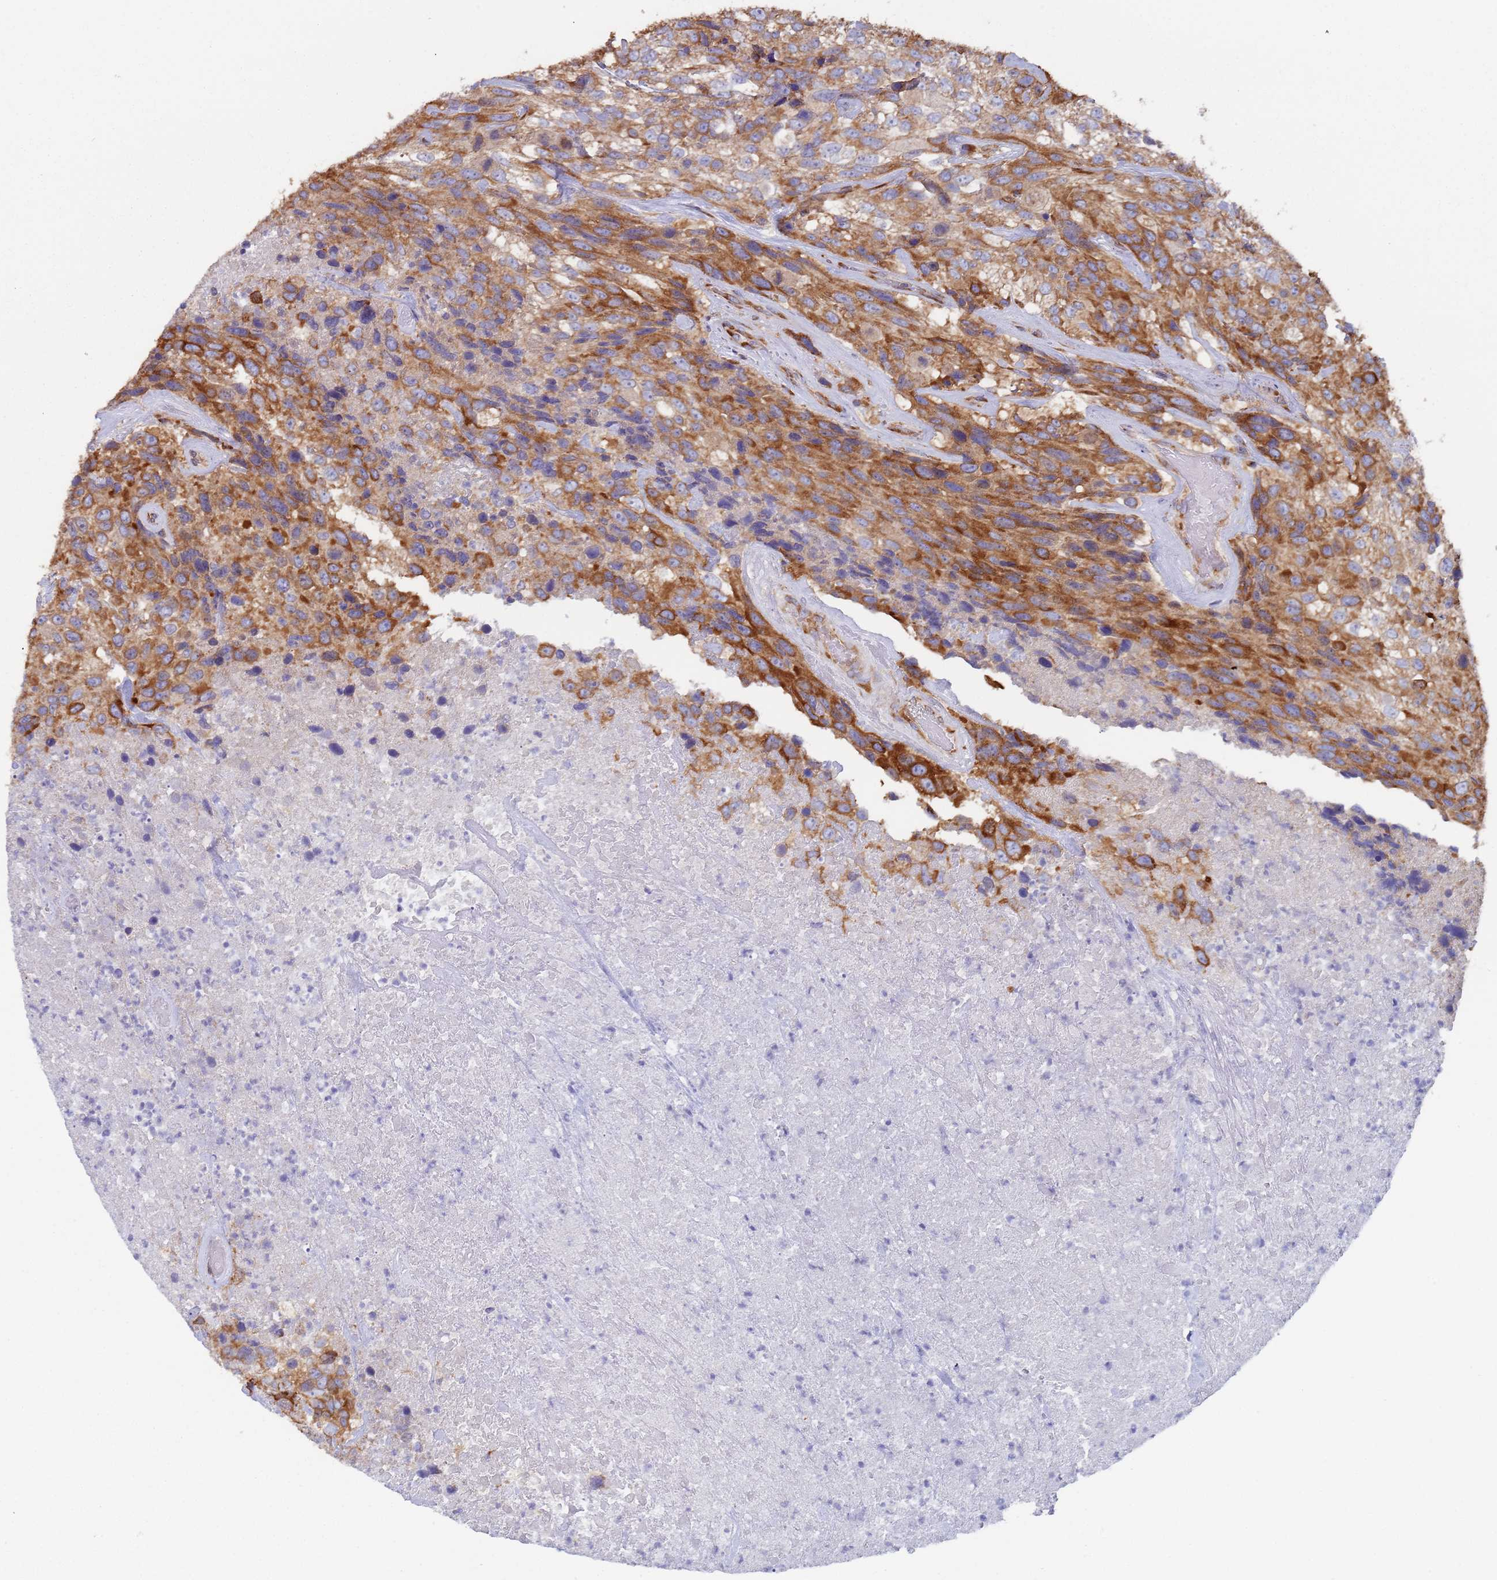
{"staining": {"intensity": "strong", "quantity": ">75%", "location": "cytoplasmic/membranous"}, "tissue": "urothelial cancer", "cell_type": "Tumor cells", "image_type": "cancer", "snomed": [{"axis": "morphology", "description": "Urothelial carcinoma, High grade"}, {"axis": "topography", "description": "Urinary bladder"}], "caption": "High-grade urothelial carcinoma stained for a protein (brown) reveals strong cytoplasmic/membranous positive positivity in about >75% of tumor cells.", "gene": "ZNF844", "patient": {"sex": "female", "age": 70}}